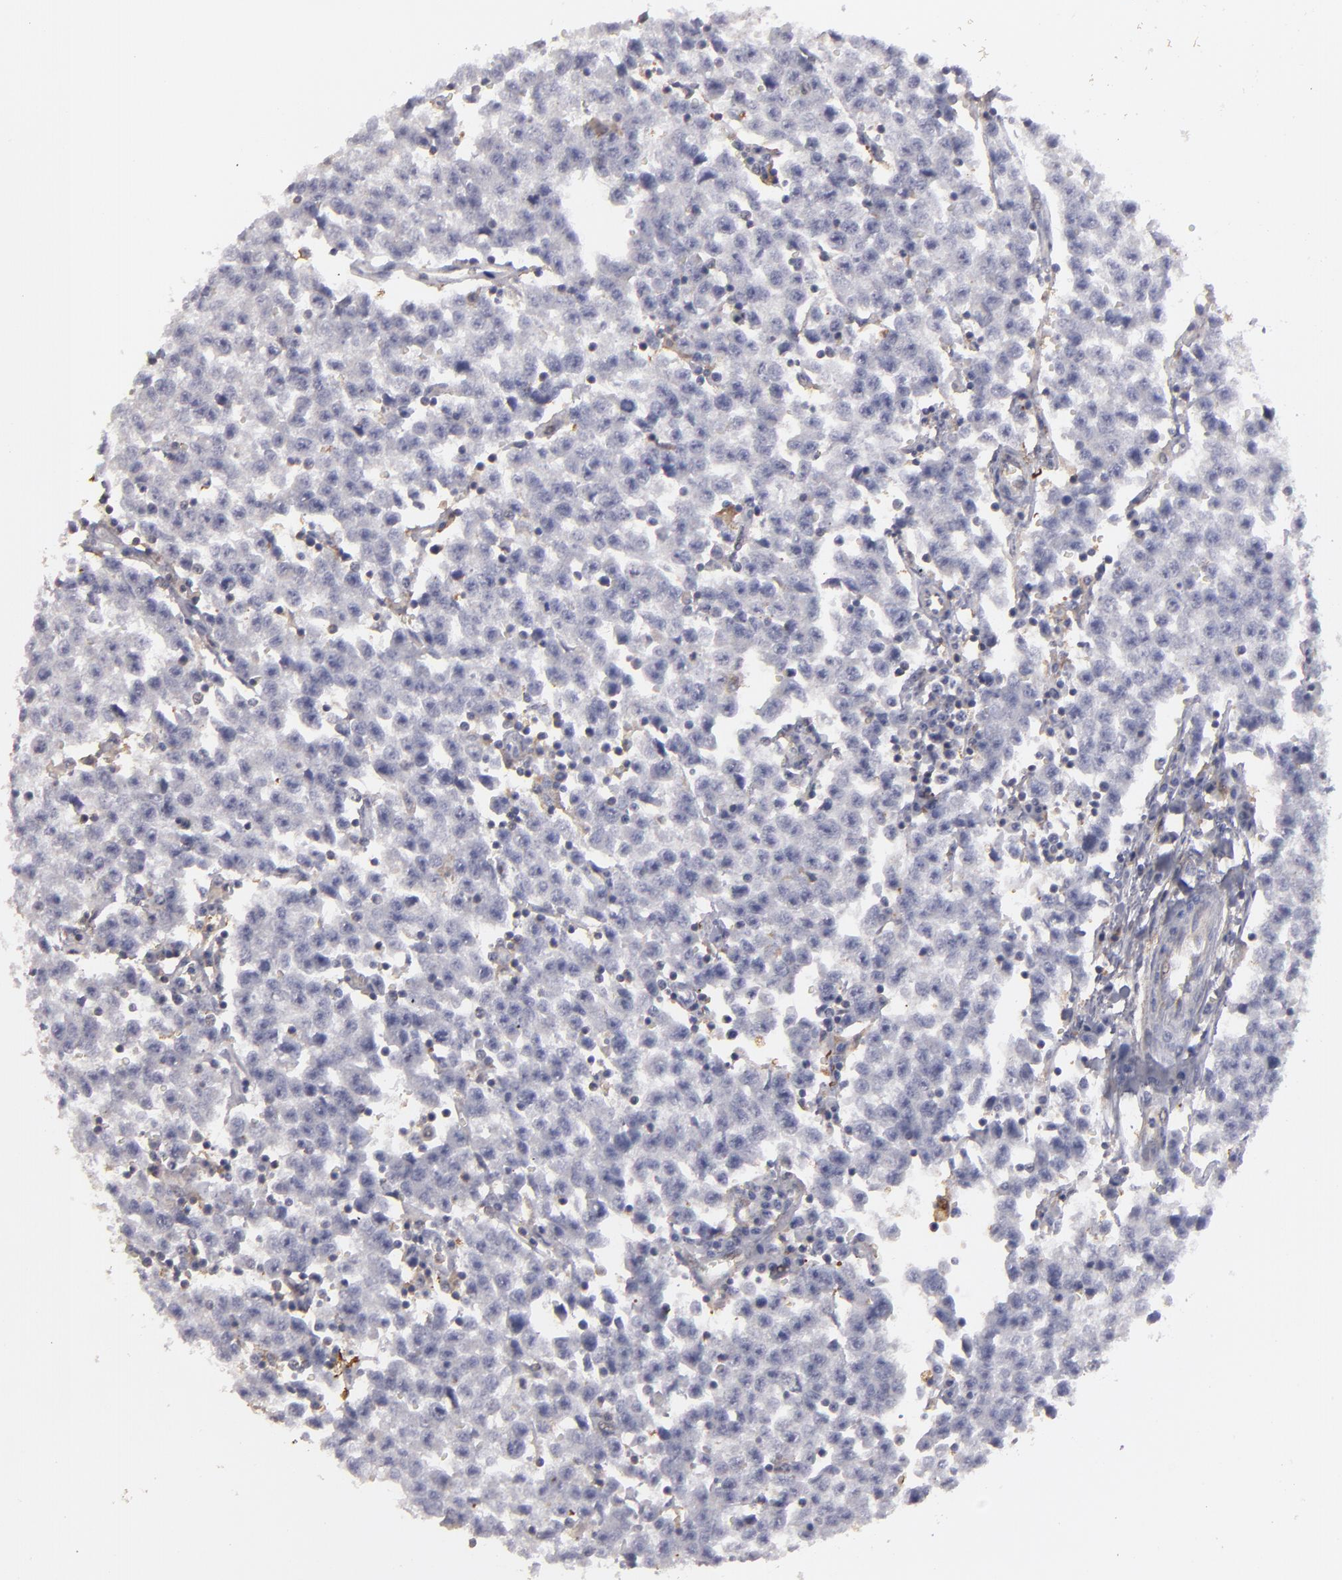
{"staining": {"intensity": "weak", "quantity": "<25%", "location": "cytoplasmic/membranous"}, "tissue": "testis cancer", "cell_type": "Tumor cells", "image_type": "cancer", "snomed": [{"axis": "morphology", "description": "Seminoma, NOS"}, {"axis": "topography", "description": "Testis"}], "caption": "Immunohistochemical staining of human testis seminoma shows no significant expression in tumor cells. (Stains: DAB (3,3'-diaminobenzidine) immunohistochemistry with hematoxylin counter stain, Microscopy: brightfield microscopy at high magnification).", "gene": "SEMA3G", "patient": {"sex": "male", "age": 35}}